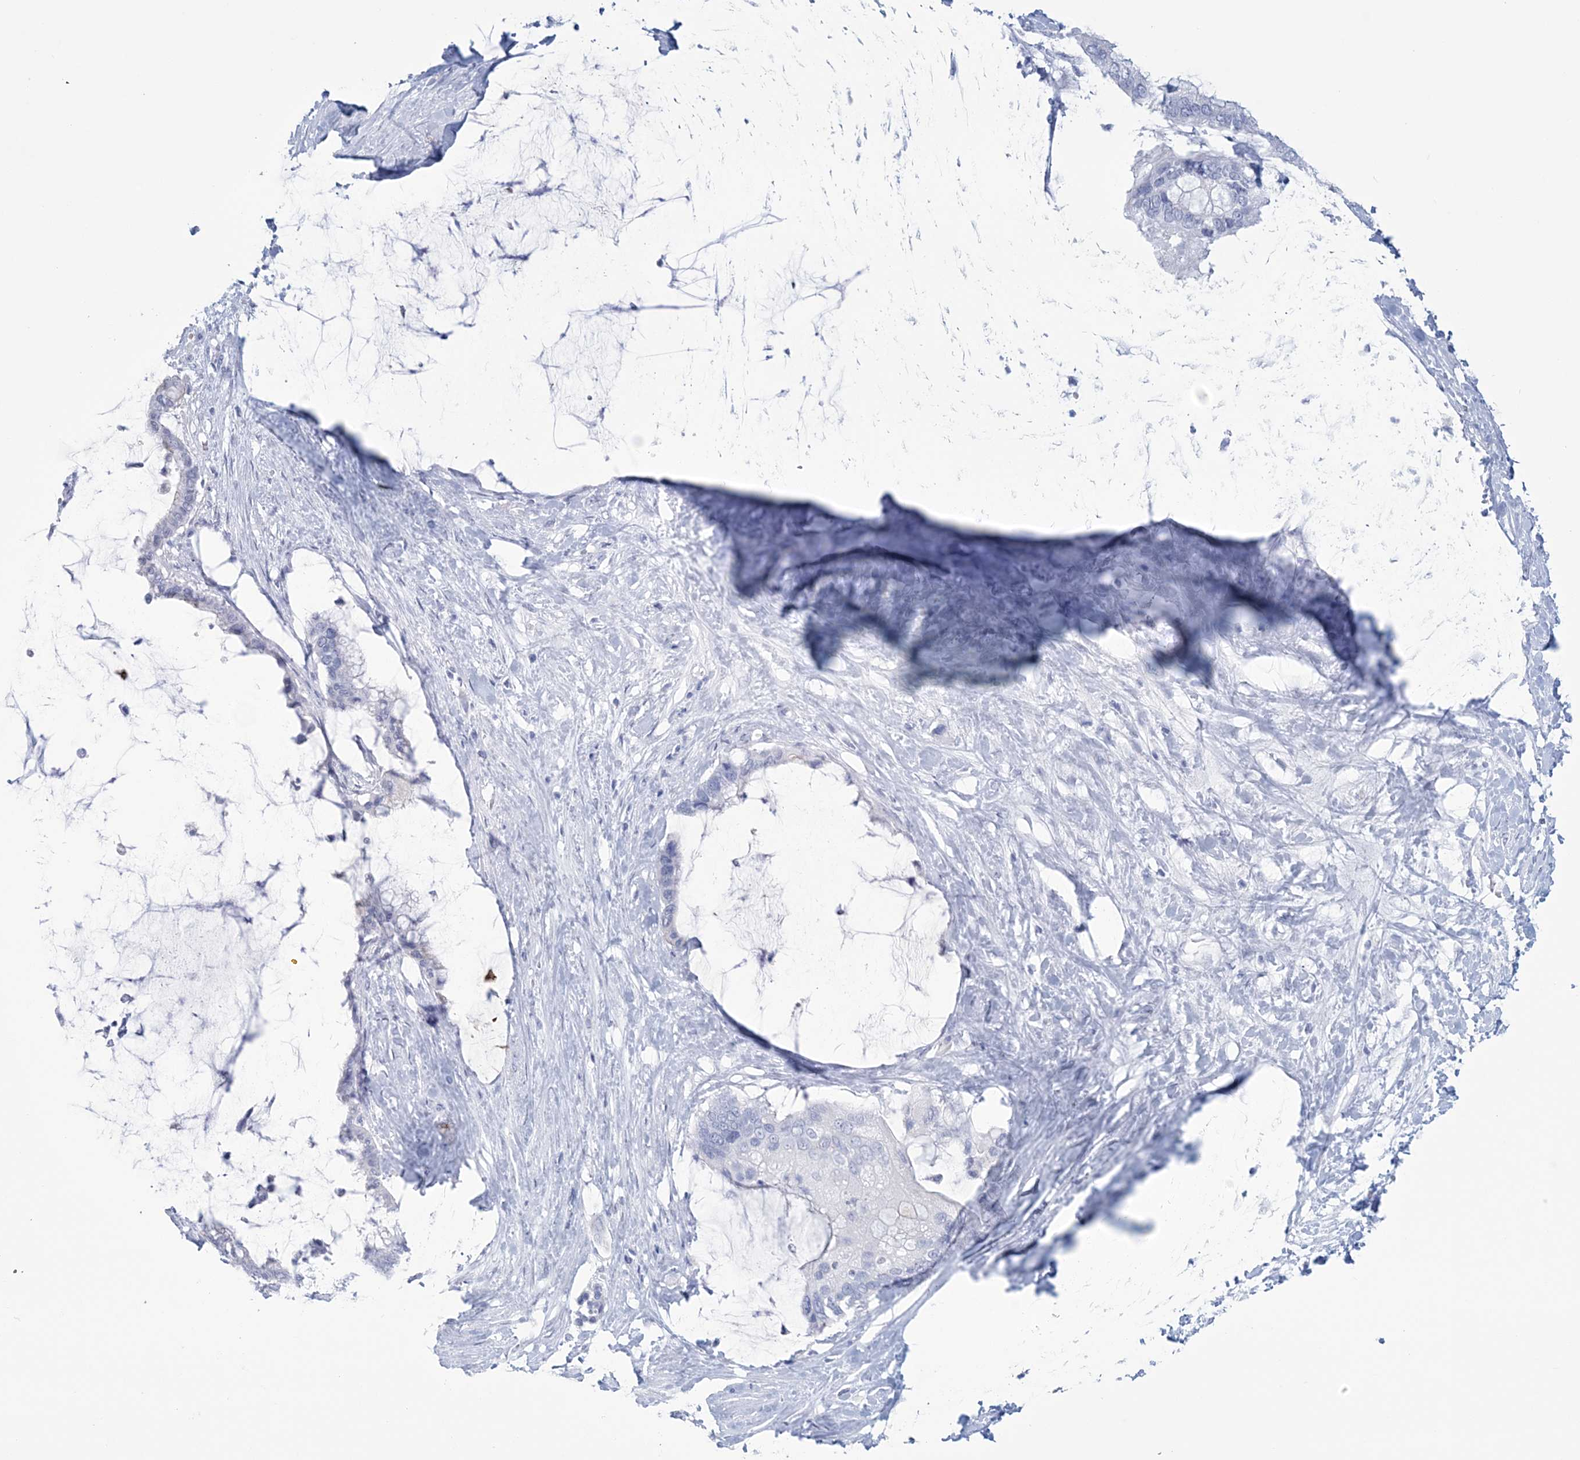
{"staining": {"intensity": "negative", "quantity": "none", "location": "none"}, "tissue": "pancreatic cancer", "cell_type": "Tumor cells", "image_type": "cancer", "snomed": [{"axis": "morphology", "description": "Adenocarcinoma, NOS"}, {"axis": "topography", "description": "Pancreas"}], "caption": "Tumor cells show no significant expression in pancreatic cancer (adenocarcinoma).", "gene": "DPCD", "patient": {"sex": "male", "age": 41}}